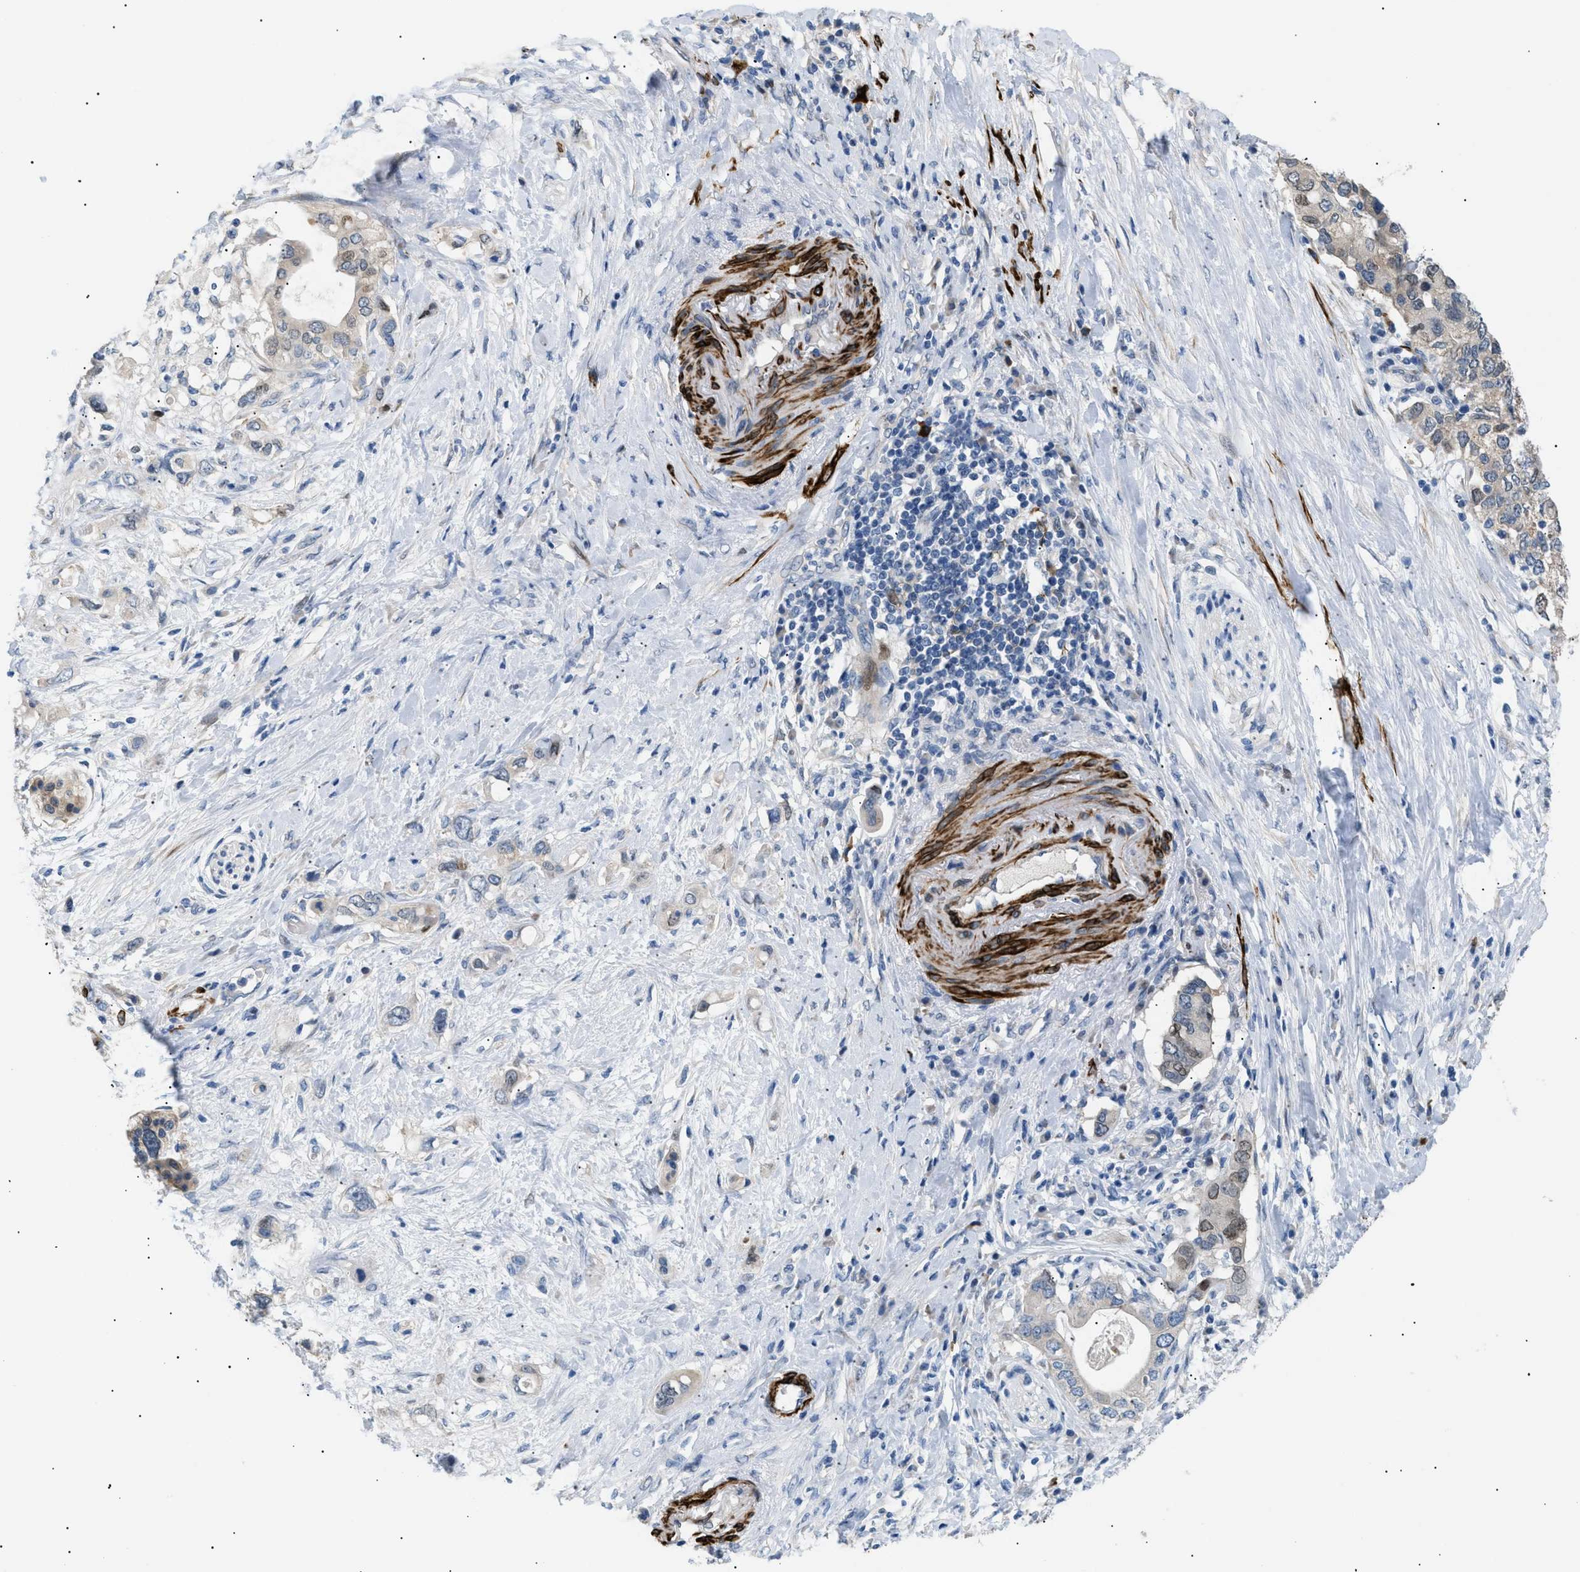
{"staining": {"intensity": "weak", "quantity": "<25%", "location": "nuclear"}, "tissue": "pancreatic cancer", "cell_type": "Tumor cells", "image_type": "cancer", "snomed": [{"axis": "morphology", "description": "Adenocarcinoma, NOS"}, {"axis": "topography", "description": "Pancreas"}], "caption": "Immunohistochemical staining of pancreatic cancer (adenocarcinoma) reveals no significant positivity in tumor cells. (DAB (3,3'-diaminobenzidine) immunohistochemistry visualized using brightfield microscopy, high magnification).", "gene": "ICA1", "patient": {"sex": "female", "age": 56}}